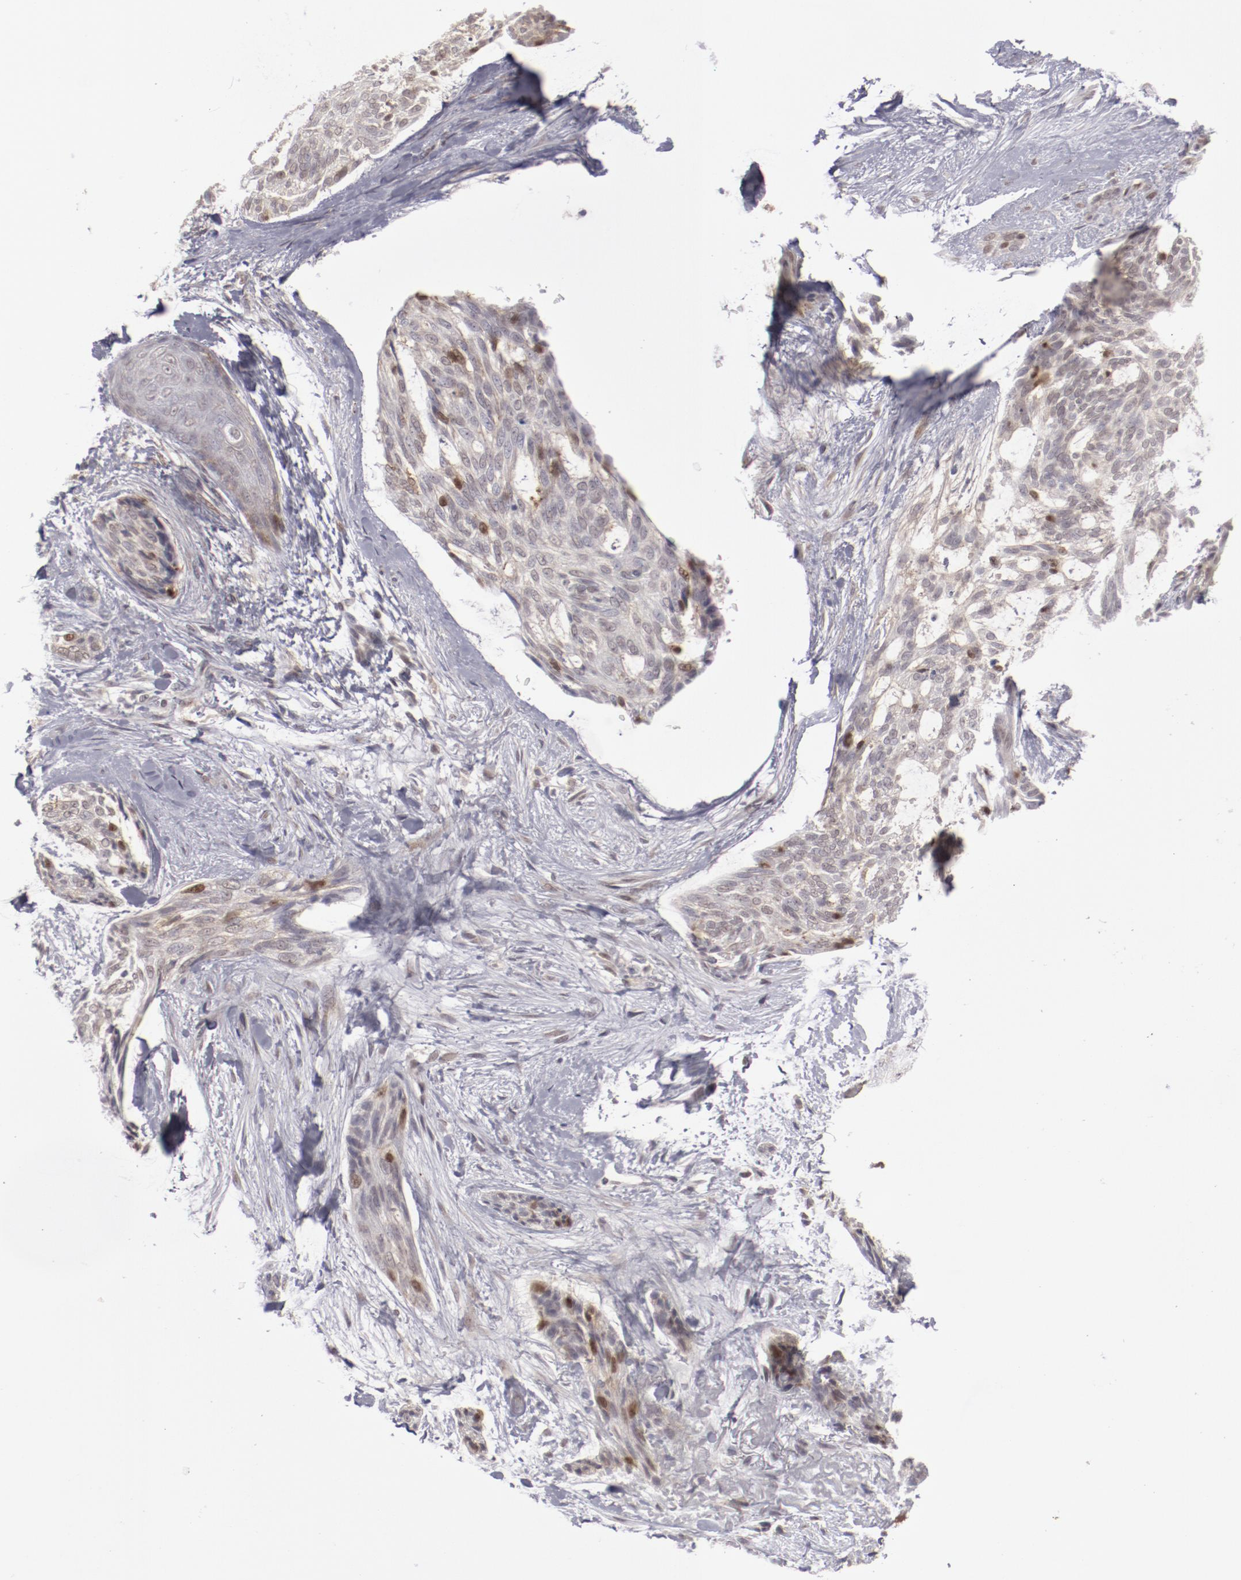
{"staining": {"intensity": "negative", "quantity": "none", "location": "none"}, "tissue": "skin cancer", "cell_type": "Tumor cells", "image_type": "cancer", "snomed": [{"axis": "morphology", "description": "Normal tissue, NOS"}, {"axis": "morphology", "description": "Basal cell carcinoma"}, {"axis": "topography", "description": "Skin"}], "caption": "DAB (3,3'-diaminobenzidine) immunohistochemical staining of human basal cell carcinoma (skin) demonstrates no significant staining in tumor cells.", "gene": "LEF1", "patient": {"sex": "female", "age": 71}}